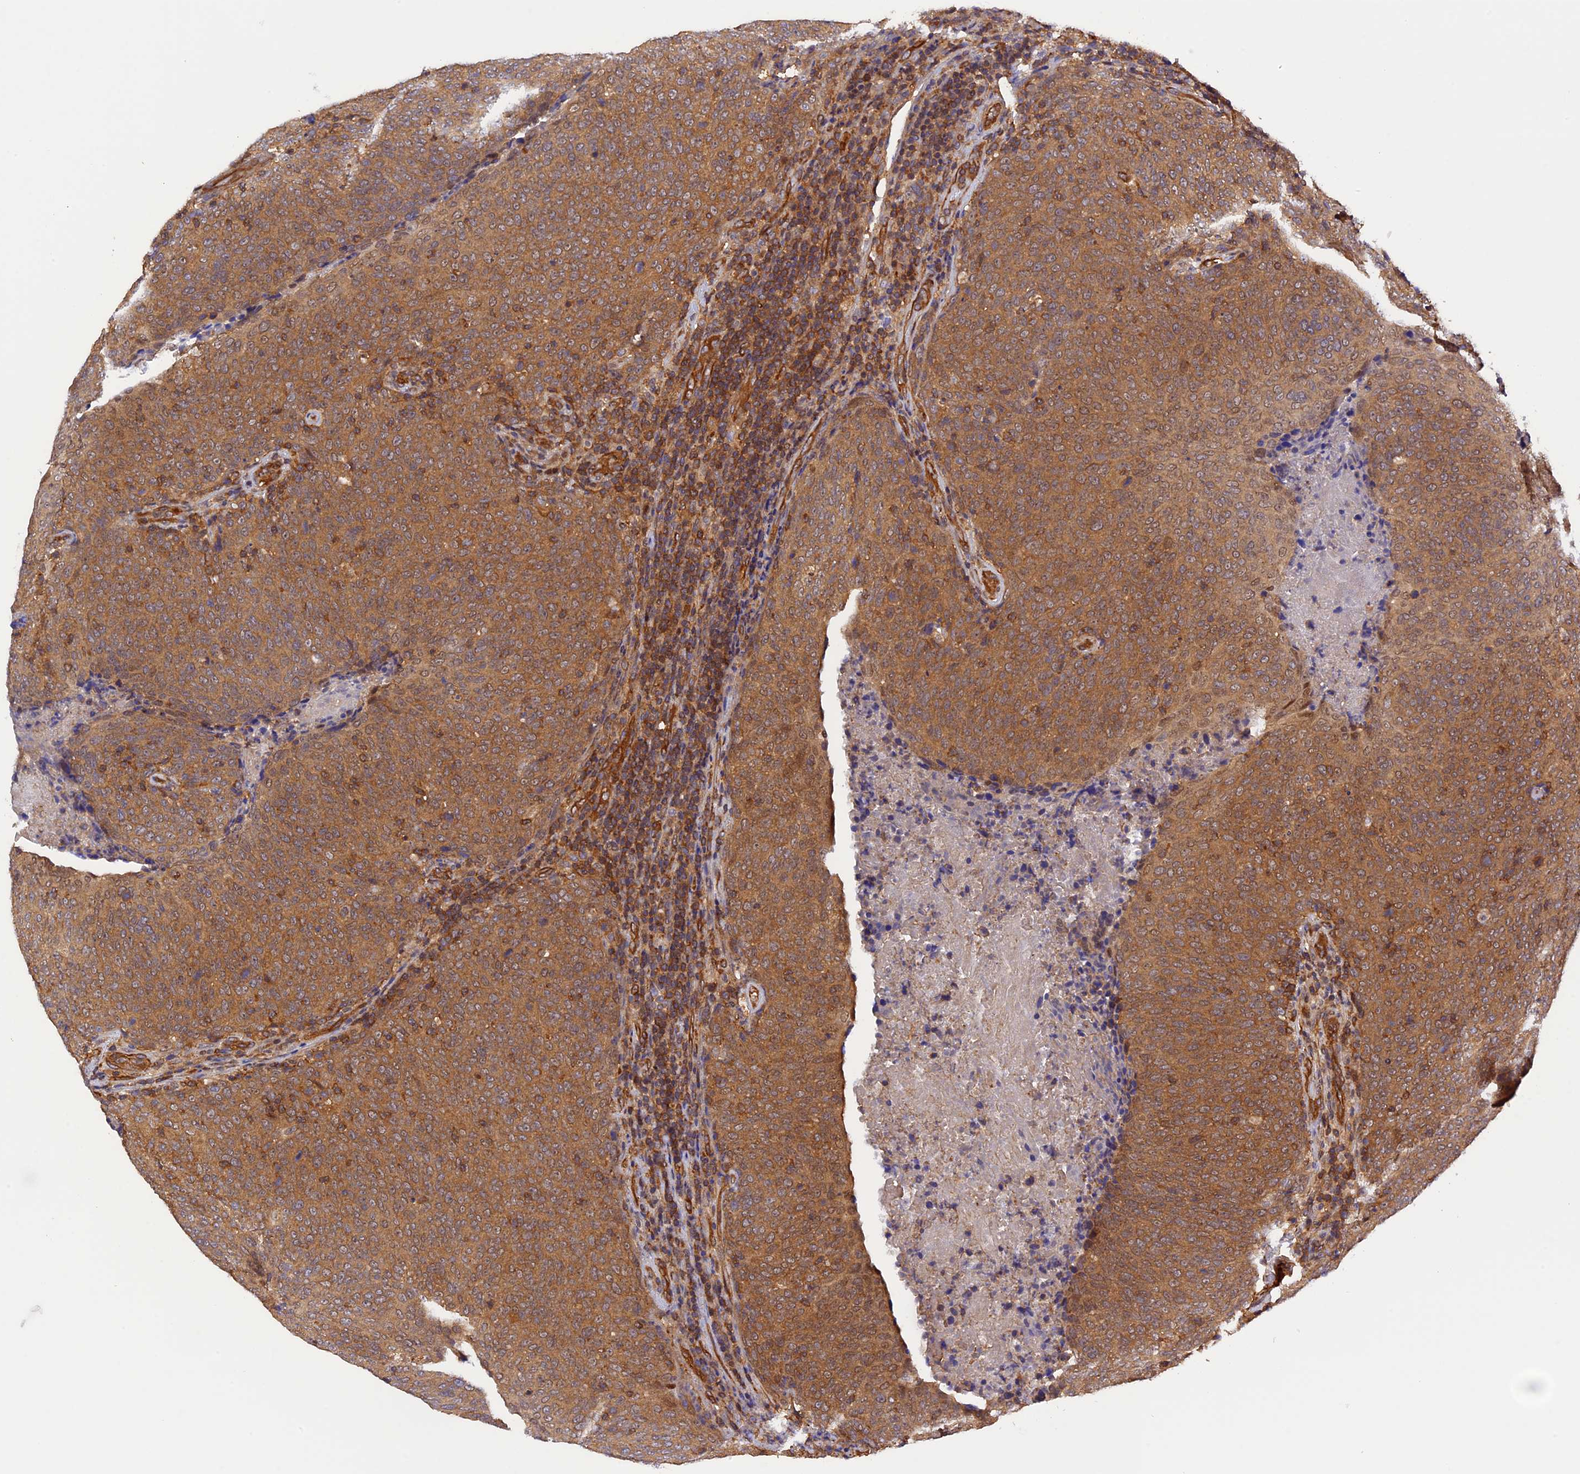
{"staining": {"intensity": "moderate", "quantity": ">75%", "location": "cytoplasmic/membranous"}, "tissue": "head and neck cancer", "cell_type": "Tumor cells", "image_type": "cancer", "snomed": [{"axis": "morphology", "description": "Squamous cell carcinoma, NOS"}, {"axis": "morphology", "description": "Squamous cell carcinoma, metastatic, NOS"}, {"axis": "topography", "description": "Lymph node"}, {"axis": "topography", "description": "Head-Neck"}], "caption": "A medium amount of moderate cytoplasmic/membranous expression is appreciated in approximately >75% of tumor cells in head and neck cancer (squamous cell carcinoma) tissue. (DAB = brown stain, brightfield microscopy at high magnification).", "gene": "C5orf22", "patient": {"sex": "male", "age": 62}}